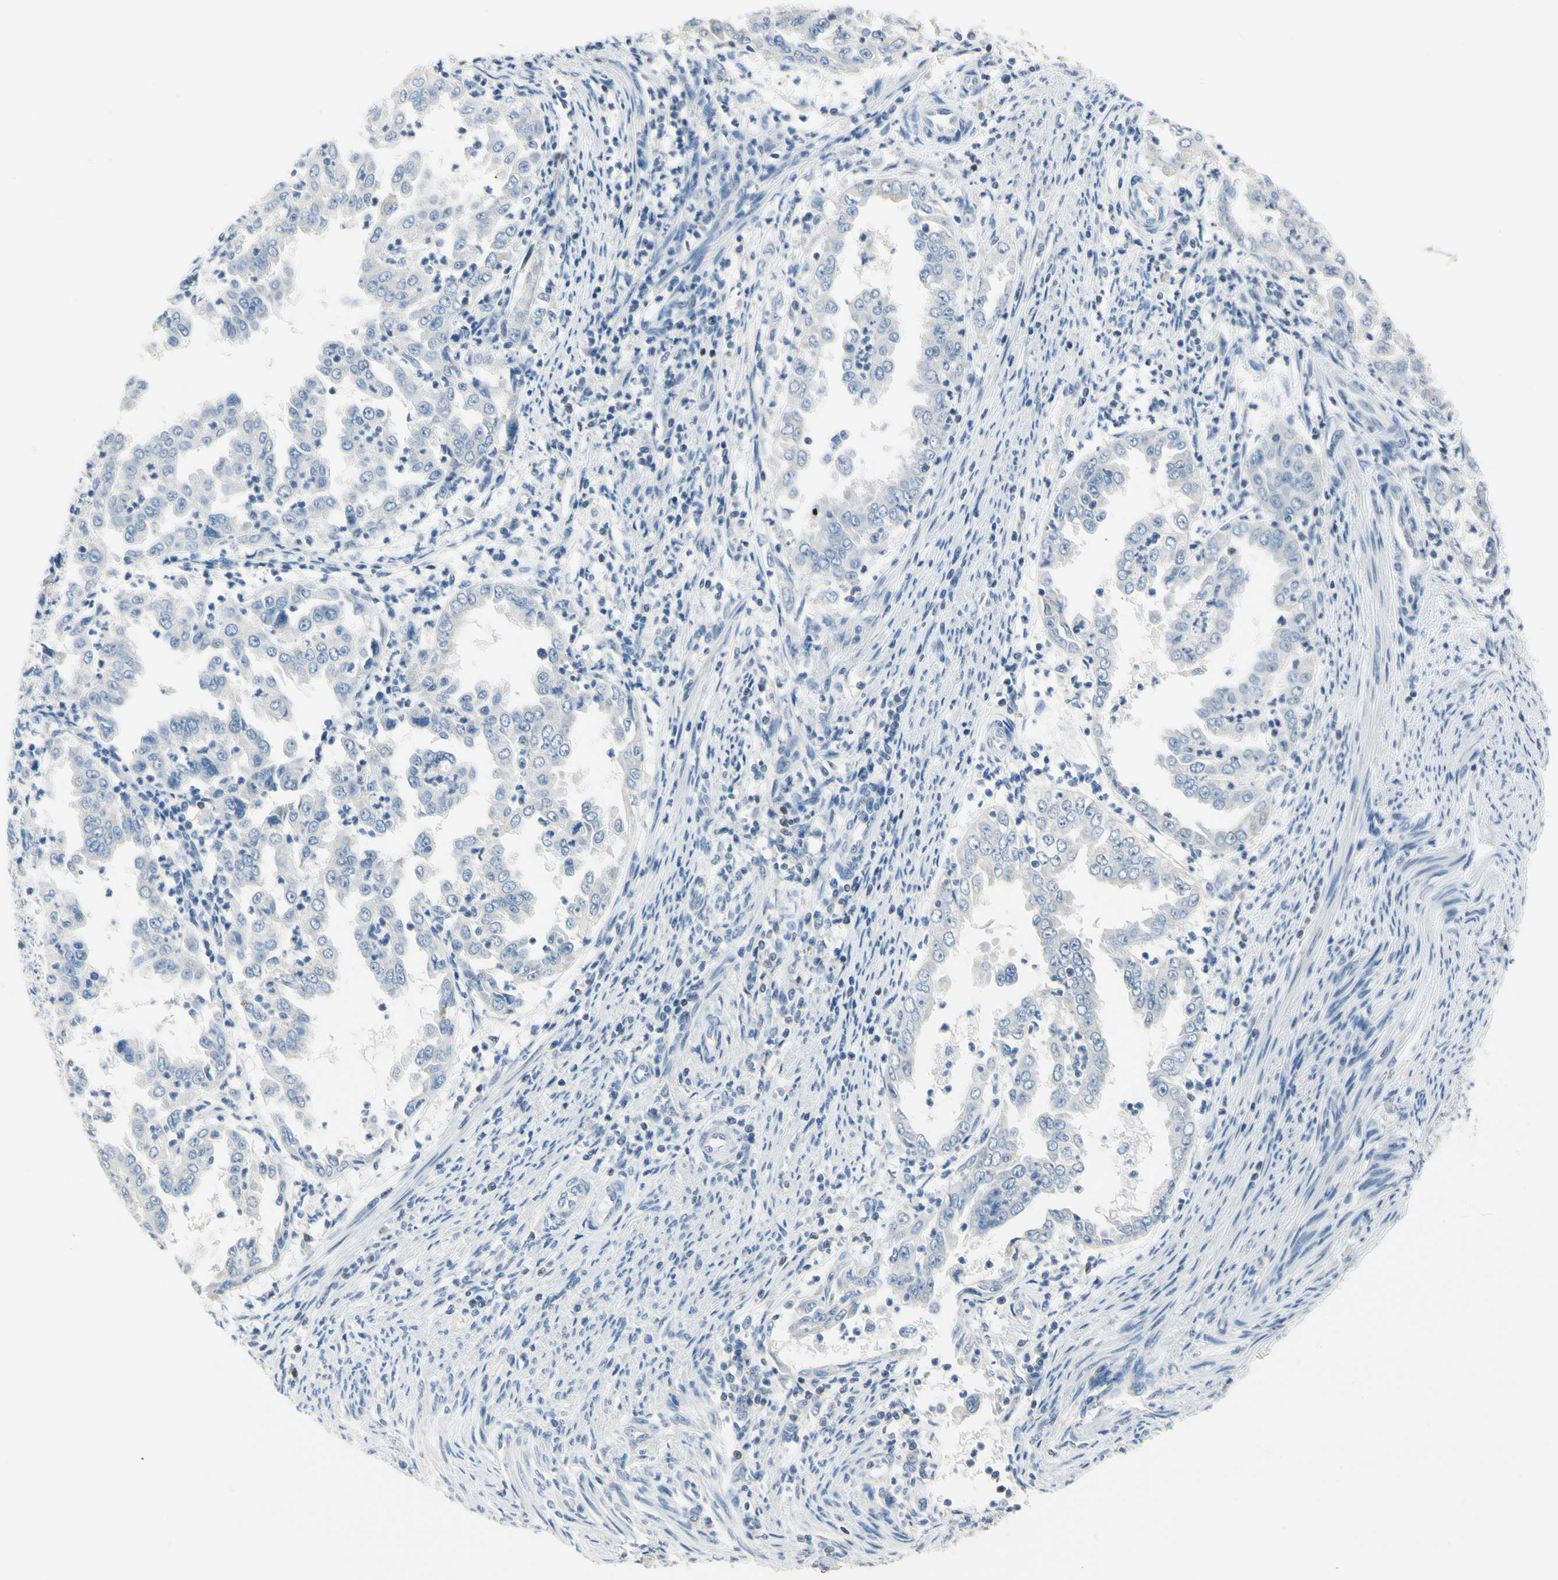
{"staining": {"intensity": "negative", "quantity": "none", "location": "none"}, "tissue": "endometrial cancer", "cell_type": "Tumor cells", "image_type": "cancer", "snomed": [{"axis": "morphology", "description": "Adenocarcinoma, NOS"}, {"axis": "topography", "description": "Endometrium"}], "caption": "A high-resolution image shows immunohistochemistry staining of endometrial cancer, which displays no significant positivity in tumor cells.", "gene": "NFATC2", "patient": {"sex": "female", "age": 85}}